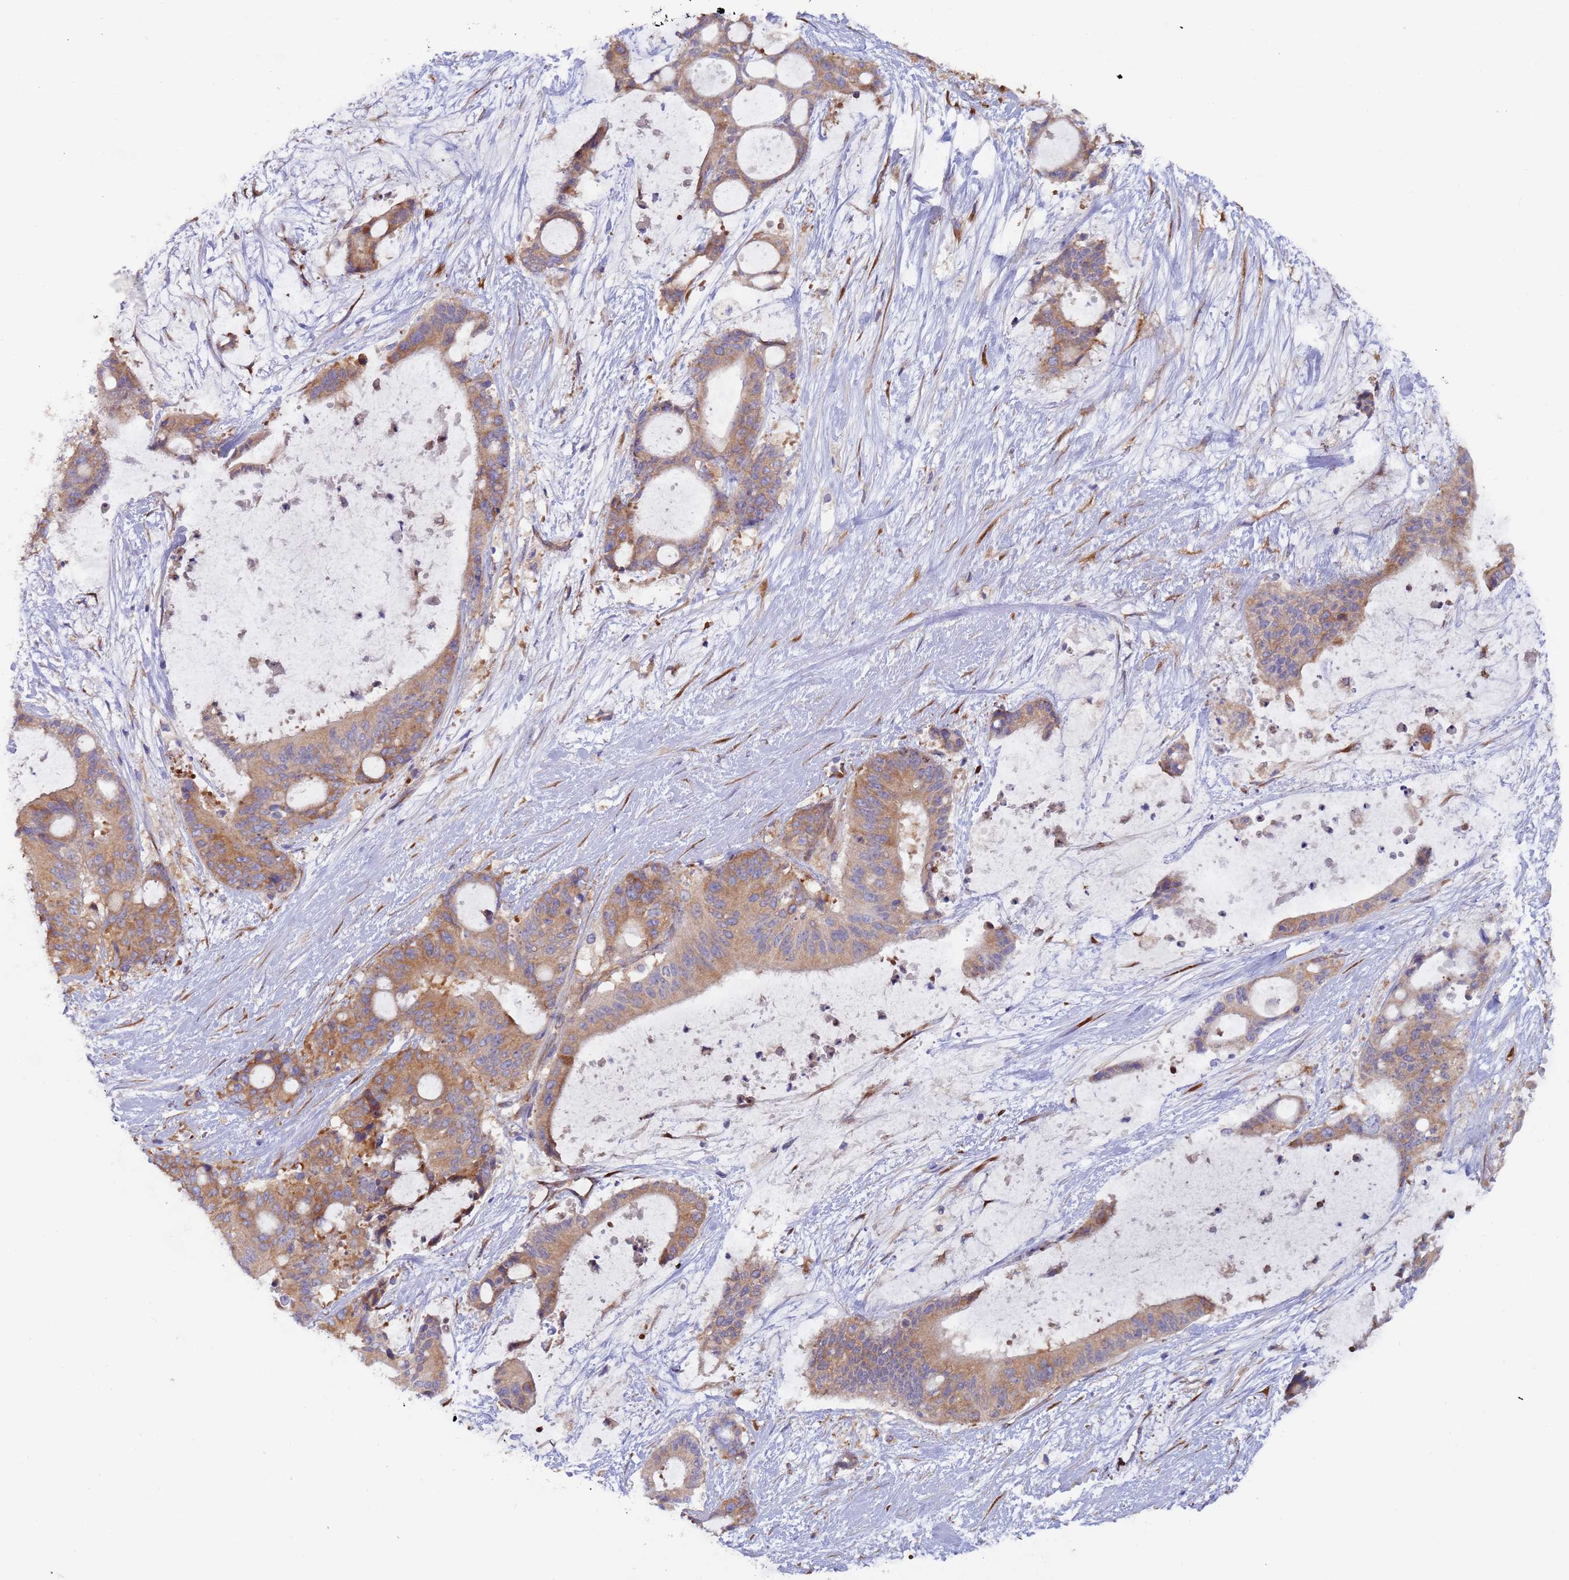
{"staining": {"intensity": "moderate", "quantity": ">75%", "location": "cytoplasmic/membranous"}, "tissue": "liver cancer", "cell_type": "Tumor cells", "image_type": "cancer", "snomed": [{"axis": "morphology", "description": "Normal tissue, NOS"}, {"axis": "morphology", "description": "Cholangiocarcinoma"}, {"axis": "topography", "description": "Liver"}, {"axis": "topography", "description": "Peripheral nerve tissue"}], "caption": "High-magnification brightfield microscopy of cholangiocarcinoma (liver) stained with DAB (3,3'-diaminobenzidine) (brown) and counterstained with hematoxylin (blue). tumor cells exhibit moderate cytoplasmic/membranous staining is identified in approximately>75% of cells. Using DAB (brown) and hematoxylin (blue) stains, captured at high magnification using brightfield microscopy.", "gene": "ZNF844", "patient": {"sex": "female", "age": 73}}